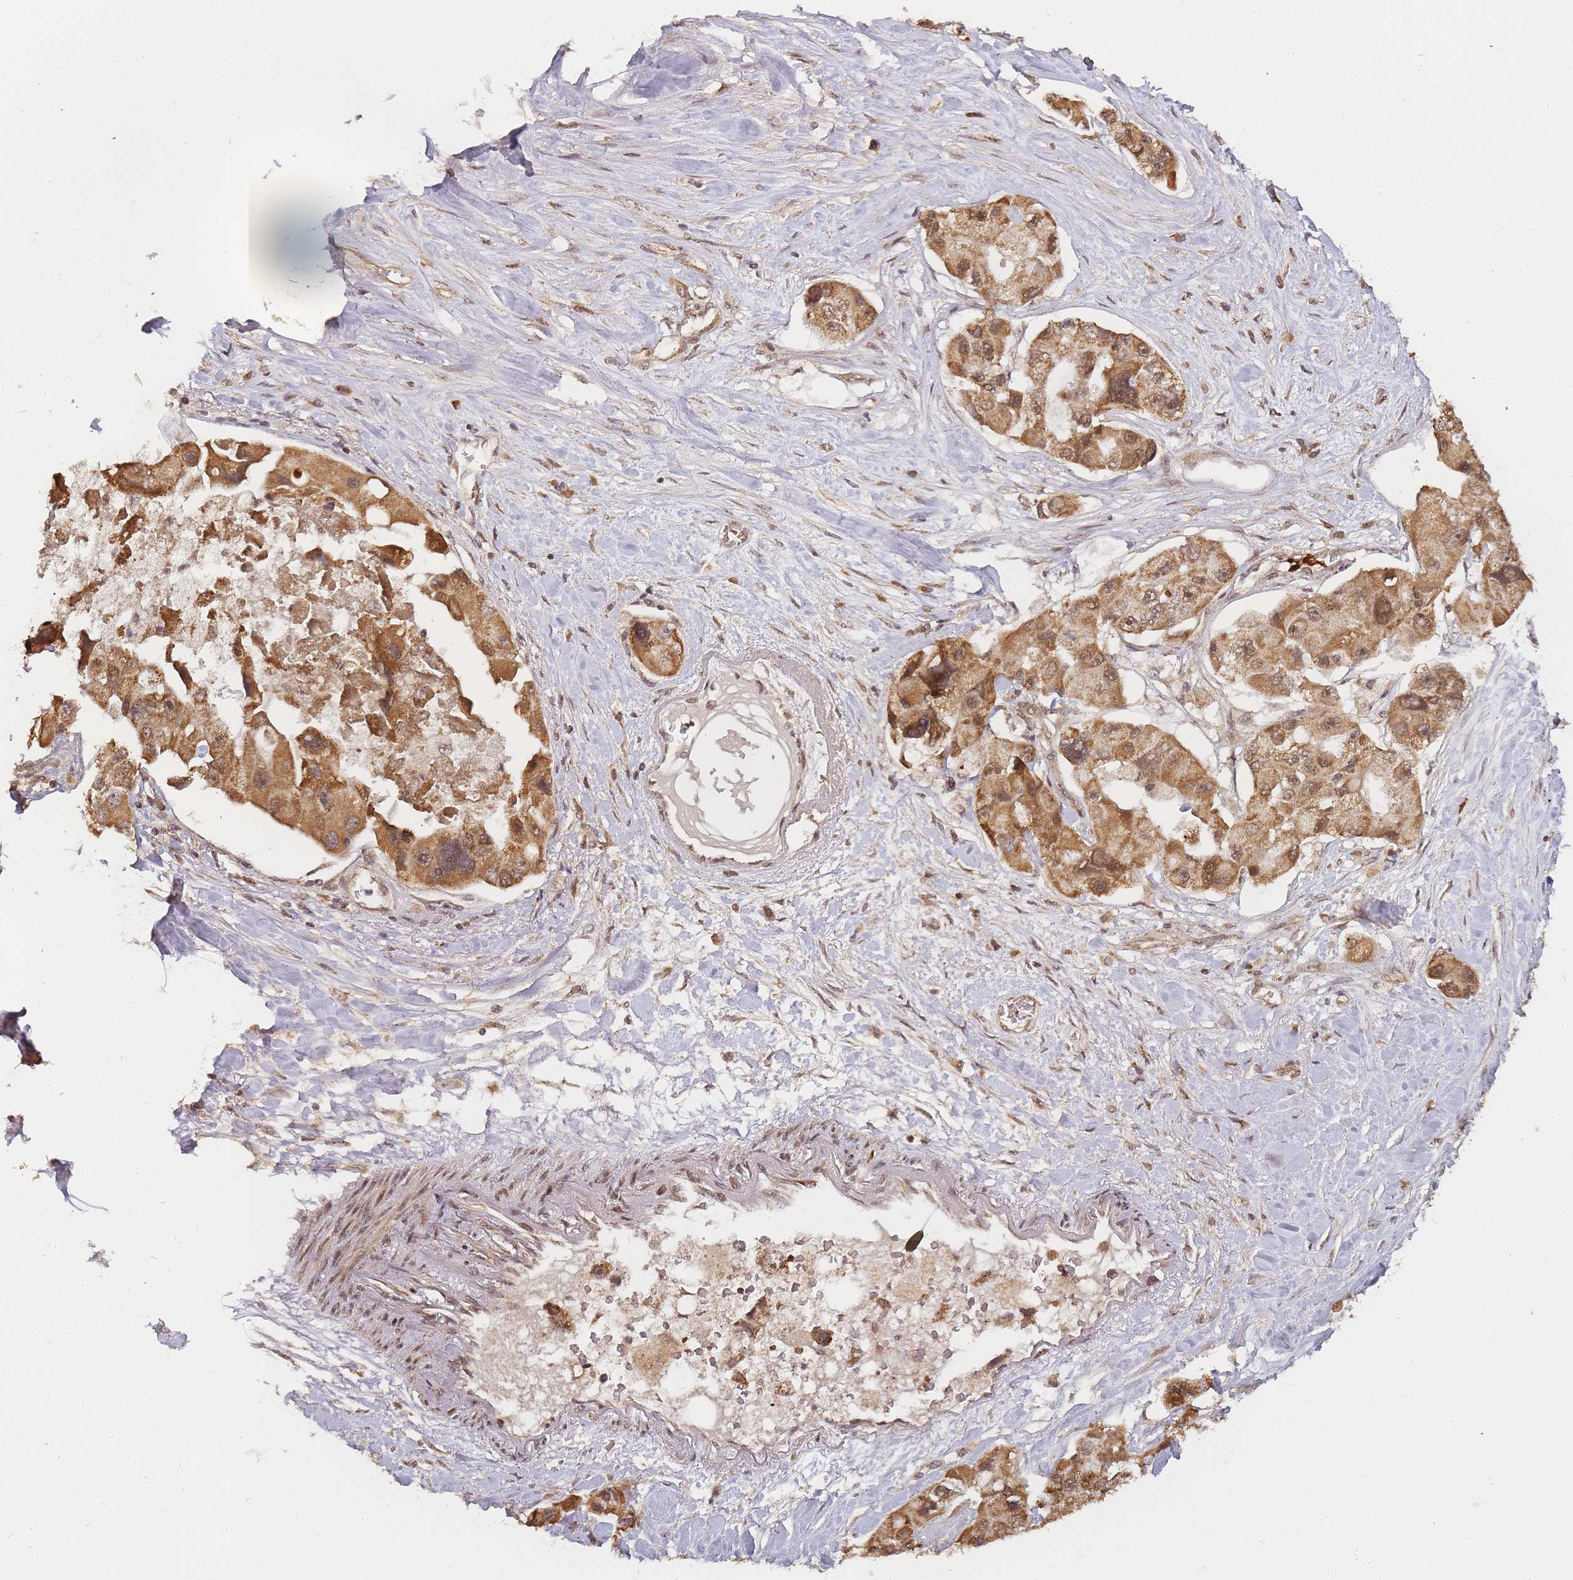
{"staining": {"intensity": "moderate", "quantity": ">75%", "location": "cytoplasmic/membranous,nuclear"}, "tissue": "lung cancer", "cell_type": "Tumor cells", "image_type": "cancer", "snomed": [{"axis": "morphology", "description": "Adenocarcinoma, NOS"}, {"axis": "topography", "description": "Lung"}], "caption": "Protein expression analysis of adenocarcinoma (lung) reveals moderate cytoplasmic/membranous and nuclear expression in approximately >75% of tumor cells.", "gene": "ZNF497", "patient": {"sex": "female", "age": 54}}